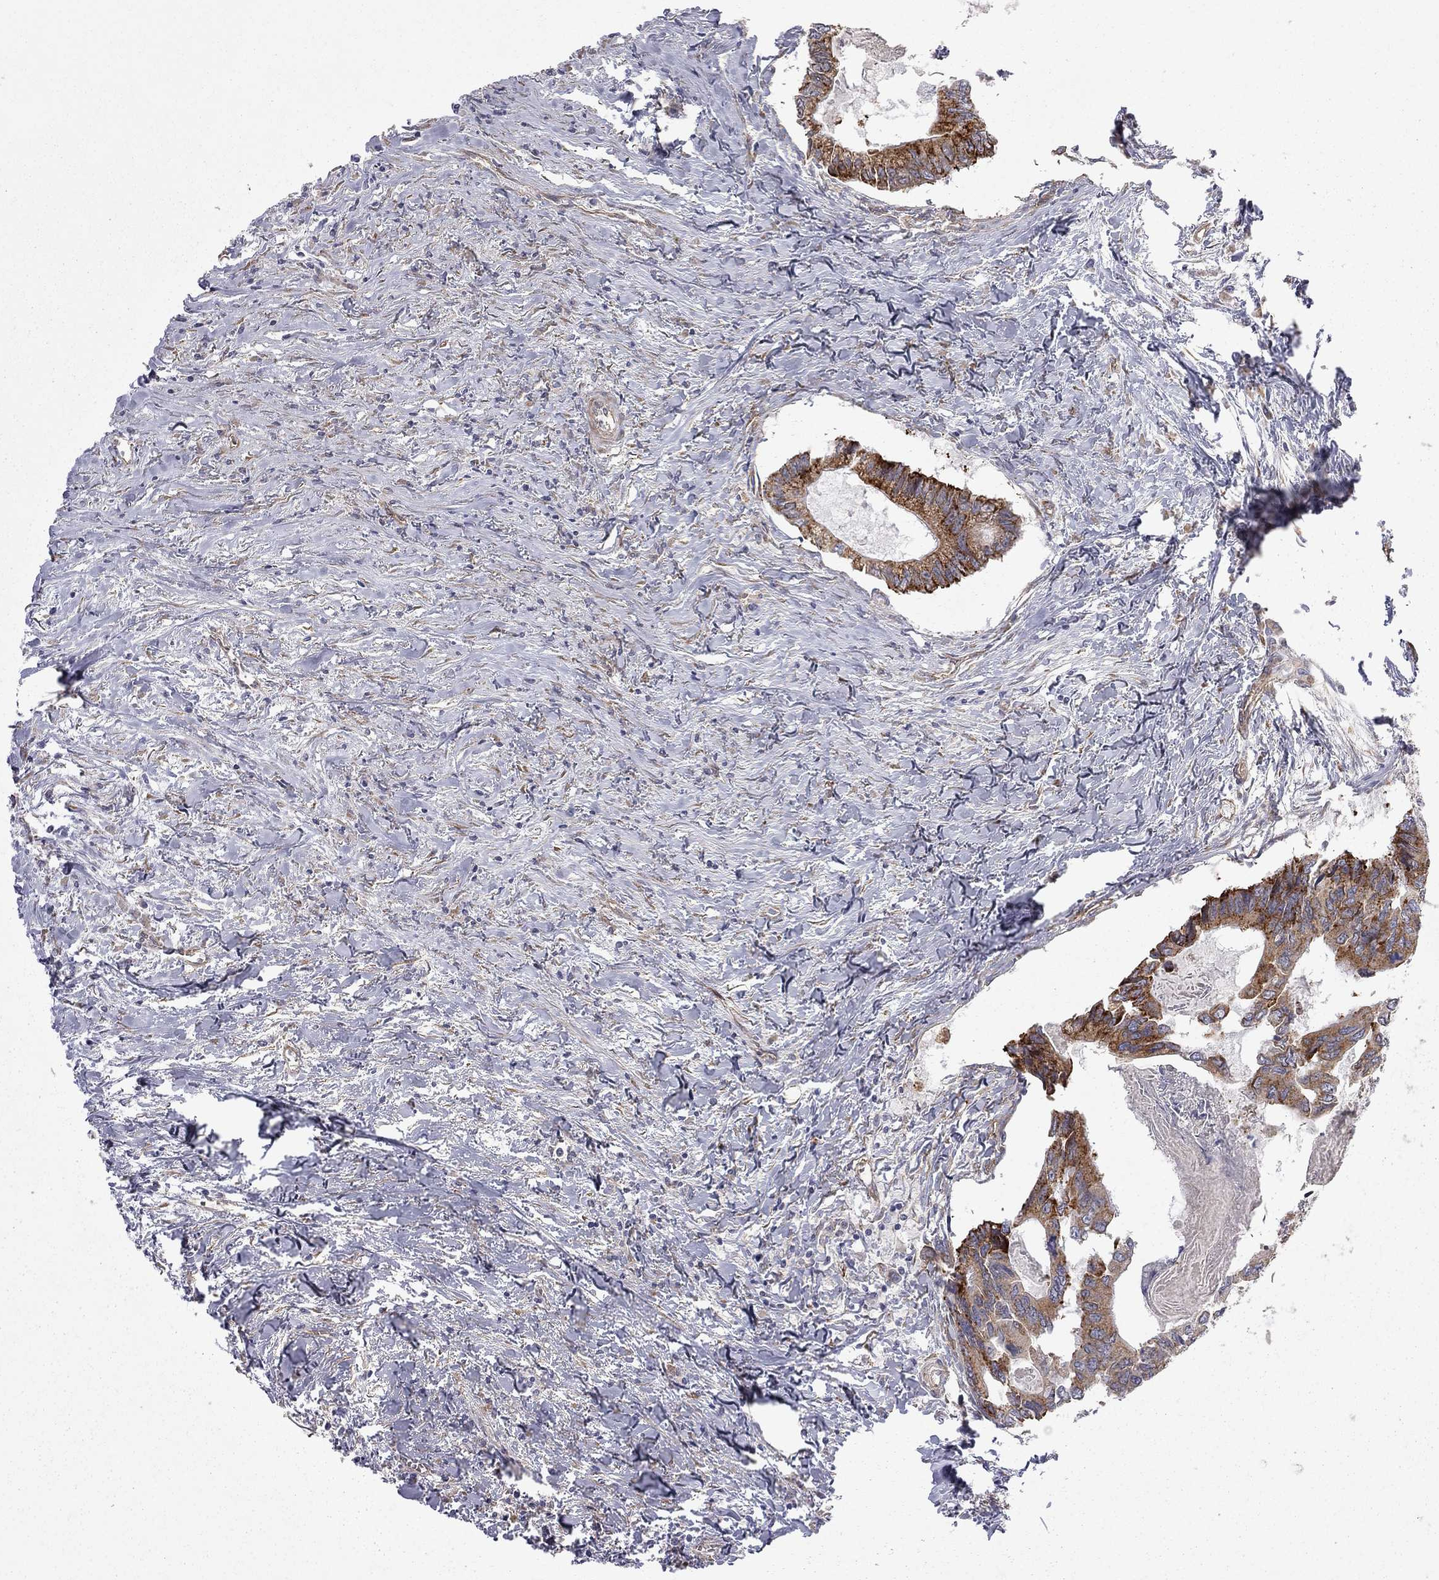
{"staining": {"intensity": "strong", "quantity": "<25%", "location": "cytoplasmic/membranous"}, "tissue": "colorectal cancer", "cell_type": "Tumor cells", "image_type": "cancer", "snomed": [{"axis": "morphology", "description": "Adenocarcinoma, NOS"}, {"axis": "topography", "description": "Colon"}], "caption": "Immunohistochemical staining of human adenocarcinoma (colorectal) shows strong cytoplasmic/membranous protein expression in about <25% of tumor cells.", "gene": "EXOC3L2", "patient": {"sex": "male", "age": 53}}